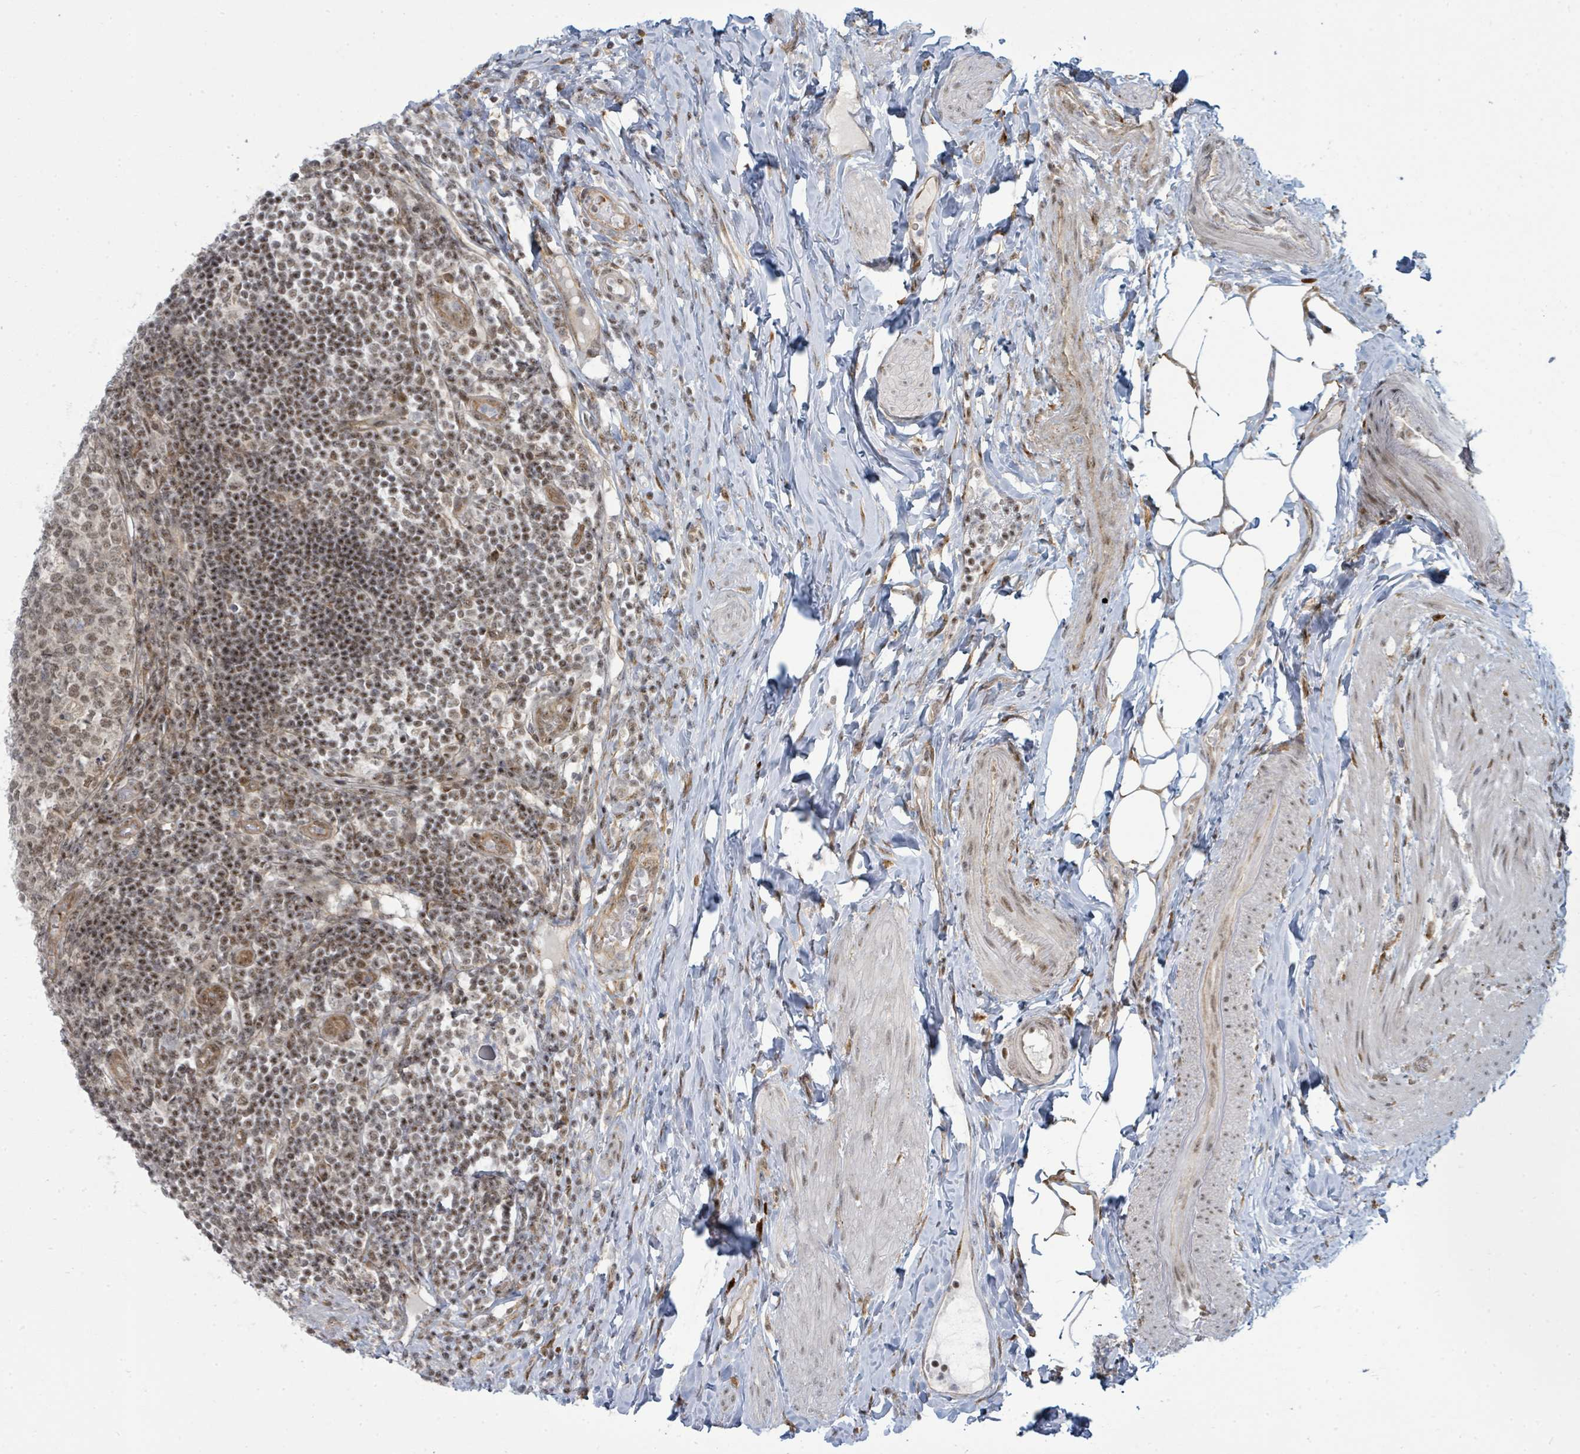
{"staining": {"intensity": "strong", "quantity": "<25%", "location": "cytoplasmic/membranous"}, "tissue": "appendix", "cell_type": "Glandular cells", "image_type": "normal", "snomed": [{"axis": "morphology", "description": "Normal tissue, NOS"}, {"axis": "topography", "description": "Appendix"}], "caption": "Immunohistochemical staining of benign human appendix displays strong cytoplasmic/membranous protein staining in about <25% of glandular cells. The protein of interest is stained brown, and the nuclei are stained in blue (DAB IHC with brightfield microscopy, high magnification).", "gene": "PSMG2", "patient": {"sex": "female", "age": 43}}